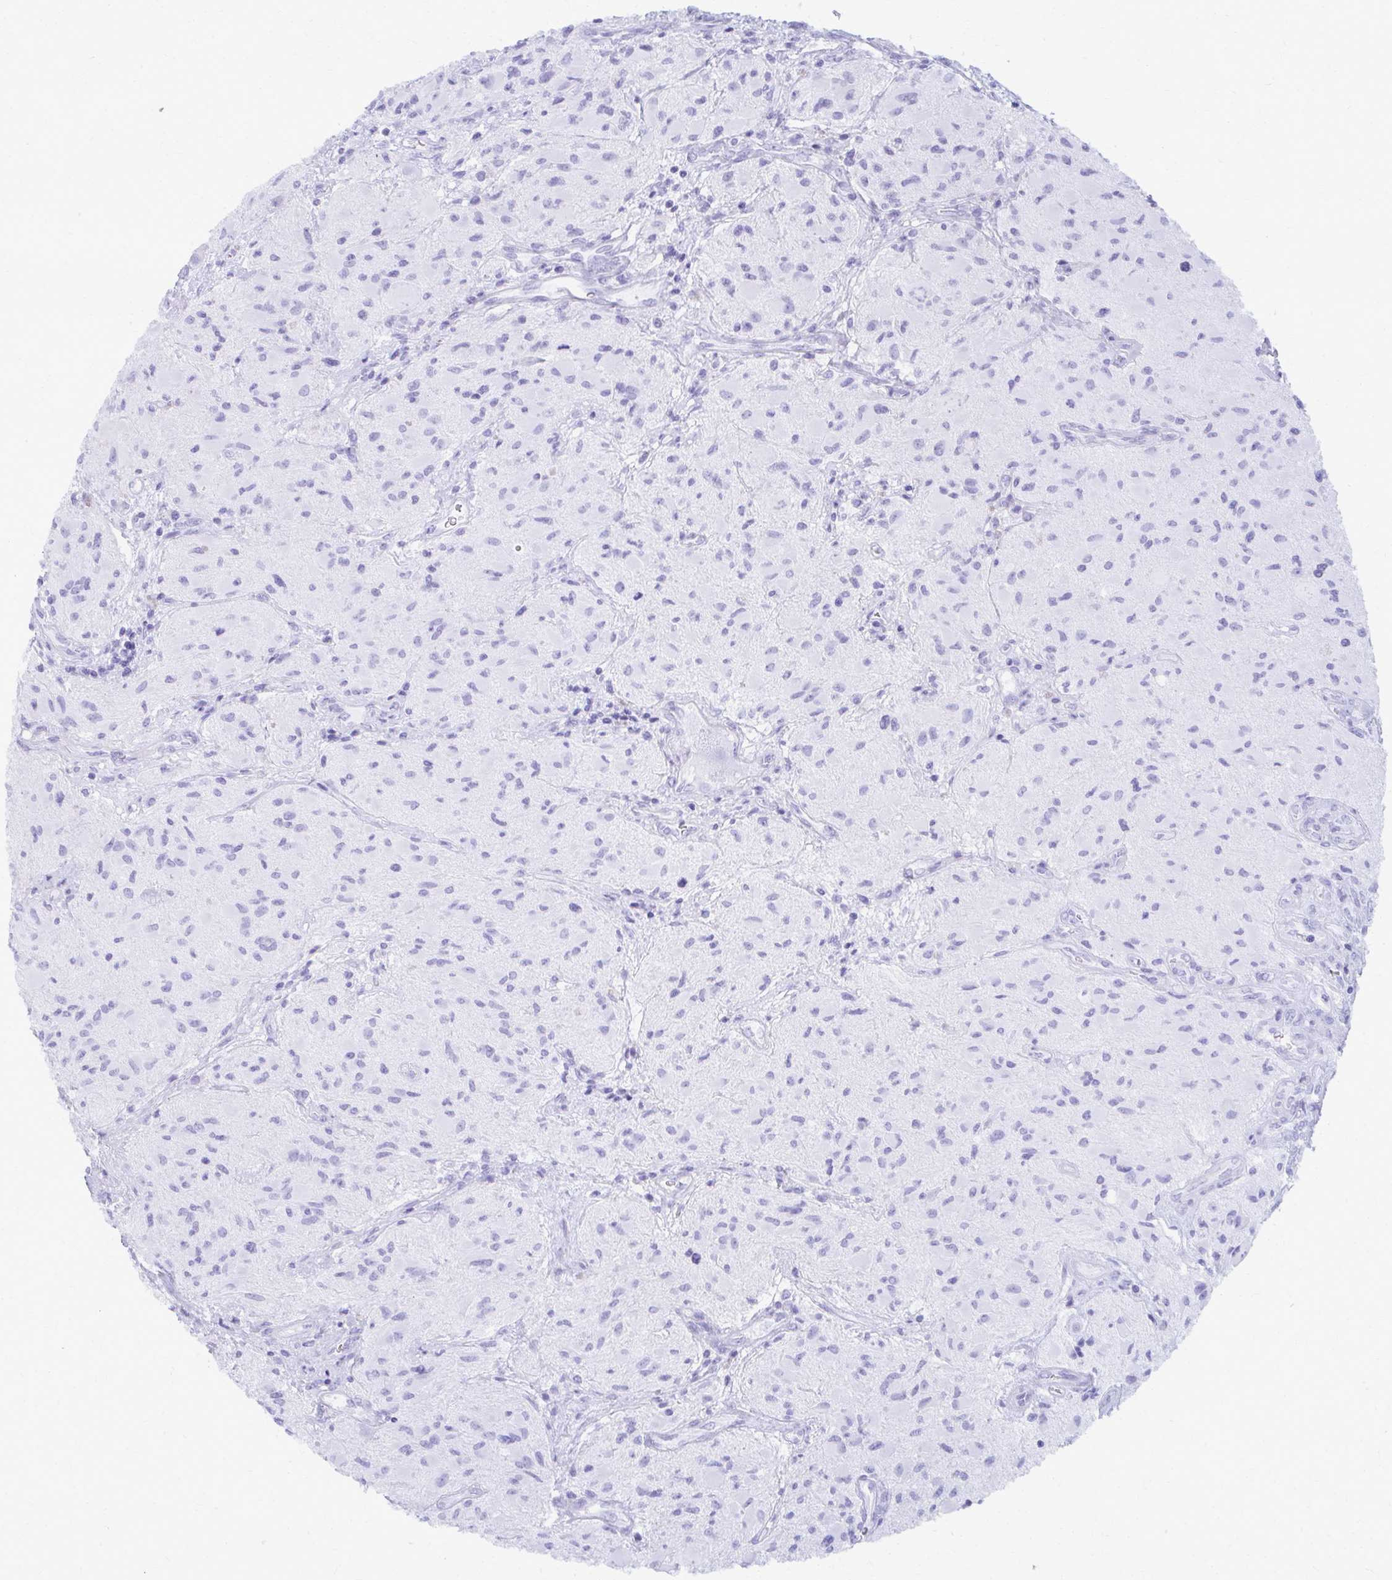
{"staining": {"intensity": "negative", "quantity": "none", "location": "none"}, "tissue": "glioma", "cell_type": "Tumor cells", "image_type": "cancer", "snomed": [{"axis": "morphology", "description": "Glioma, malignant, High grade"}, {"axis": "topography", "description": "Brain"}], "caption": "IHC photomicrograph of malignant glioma (high-grade) stained for a protein (brown), which reveals no staining in tumor cells.", "gene": "MAF1", "patient": {"sex": "female", "age": 65}}